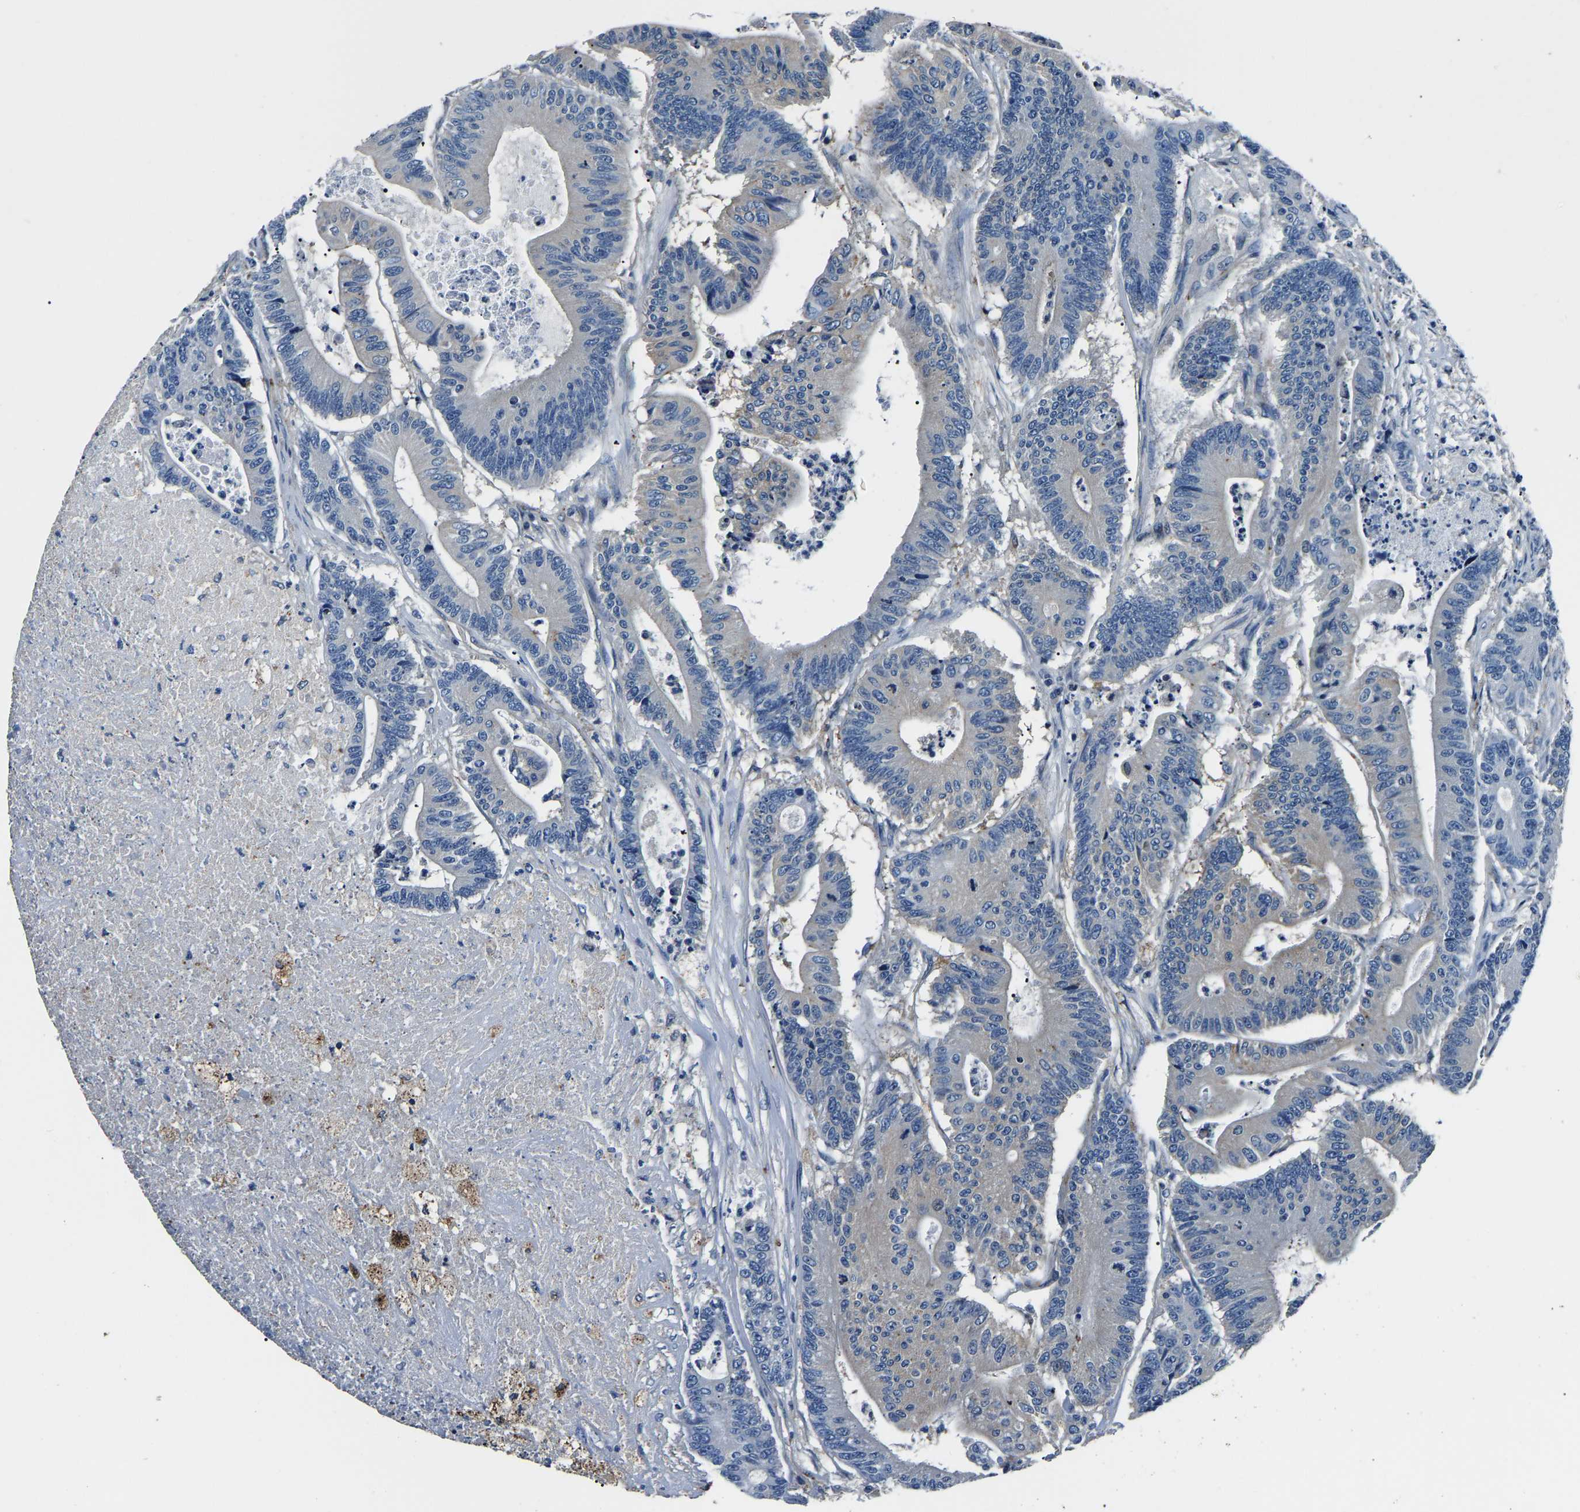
{"staining": {"intensity": "negative", "quantity": "none", "location": "none"}, "tissue": "colorectal cancer", "cell_type": "Tumor cells", "image_type": "cancer", "snomed": [{"axis": "morphology", "description": "Adenocarcinoma, NOS"}, {"axis": "topography", "description": "Colon"}], "caption": "DAB immunohistochemical staining of colorectal cancer reveals no significant staining in tumor cells.", "gene": "SH3GLB1", "patient": {"sex": "female", "age": 84}}